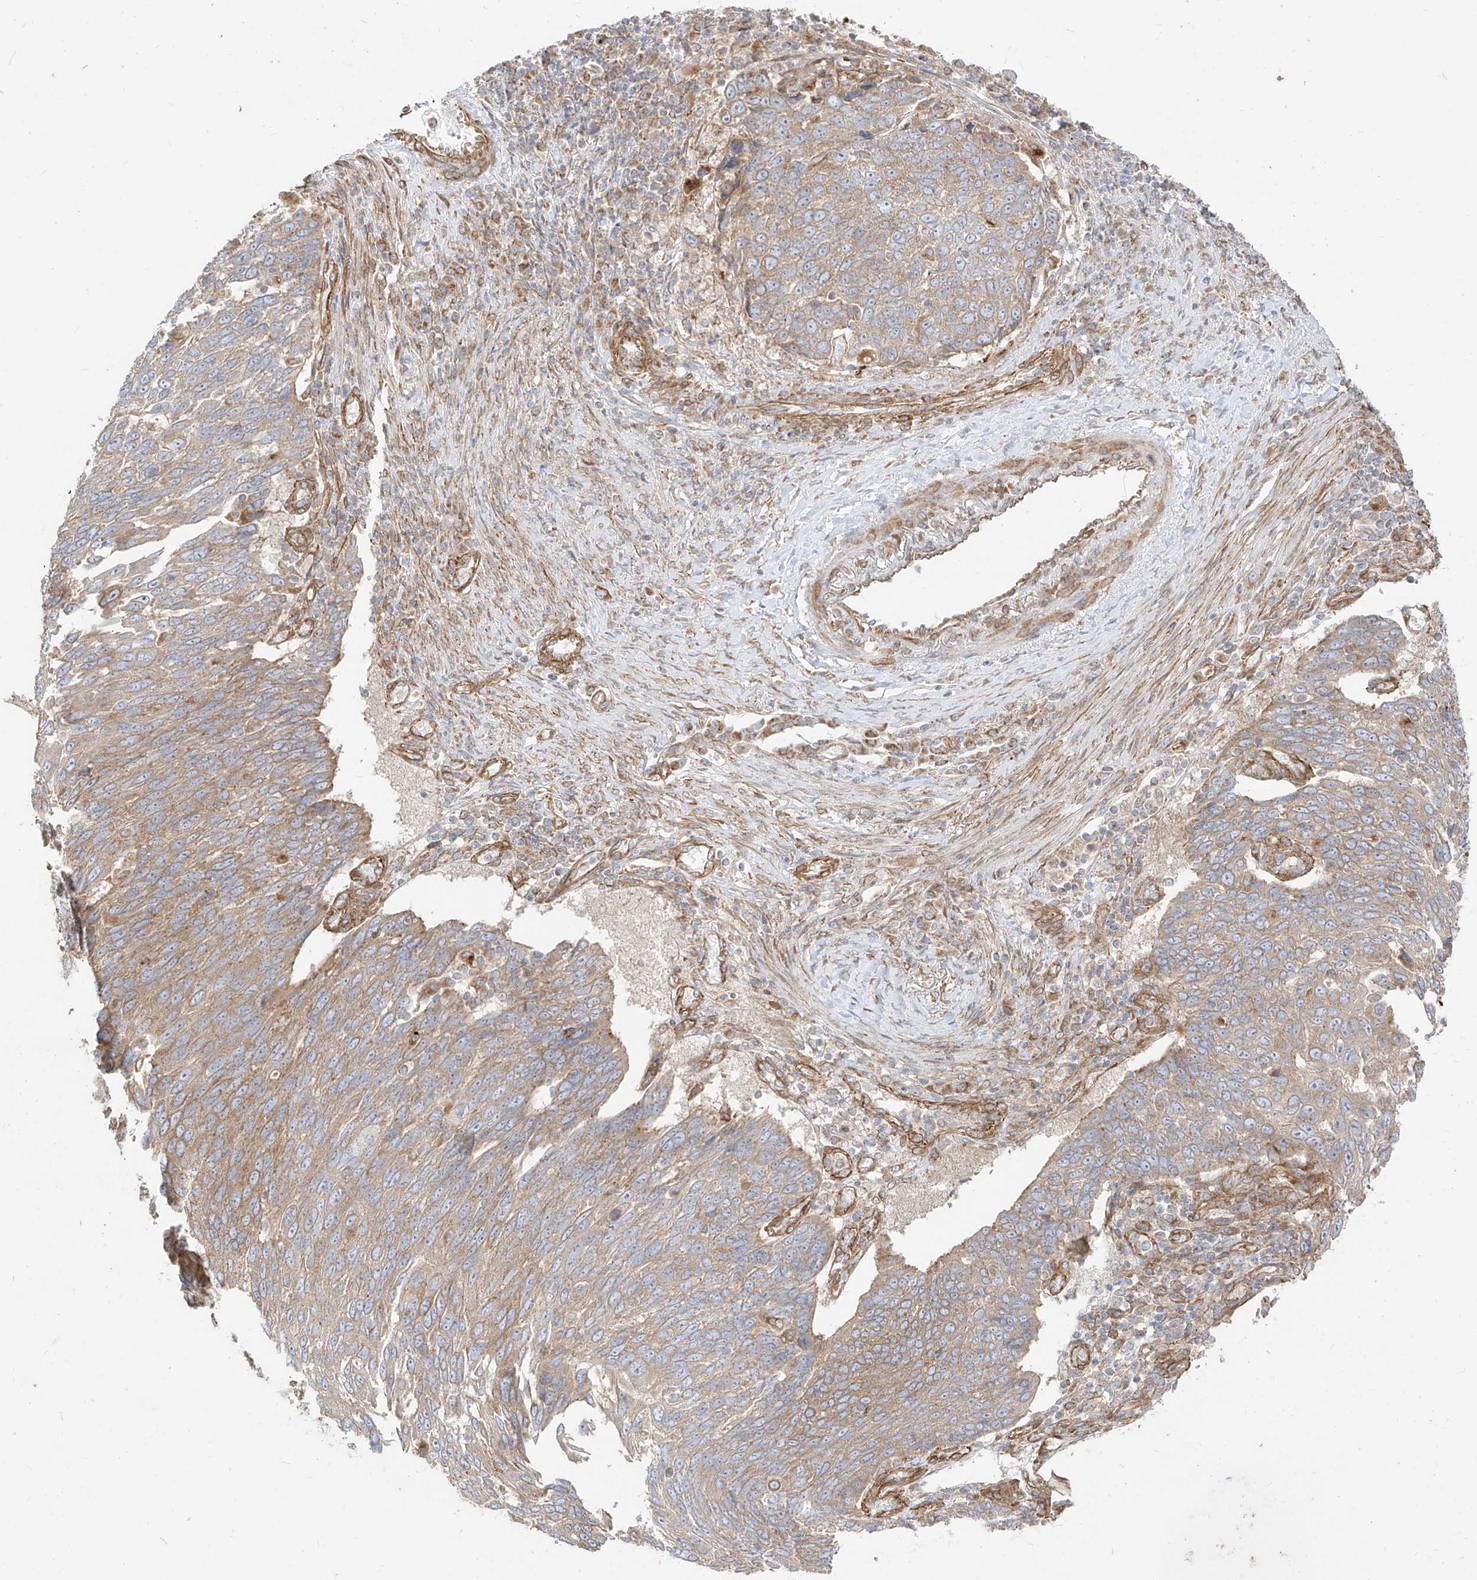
{"staining": {"intensity": "weak", "quantity": "25%-75%", "location": "cytoplasmic/membranous"}, "tissue": "lung cancer", "cell_type": "Tumor cells", "image_type": "cancer", "snomed": [{"axis": "morphology", "description": "Squamous cell carcinoma, NOS"}, {"axis": "topography", "description": "Lung"}], "caption": "About 25%-75% of tumor cells in human lung squamous cell carcinoma demonstrate weak cytoplasmic/membranous protein positivity as visualized by brown immunohistochemical staining.", "gene": "PLCL1", "patient": {"sex": "male", "age": 66}}